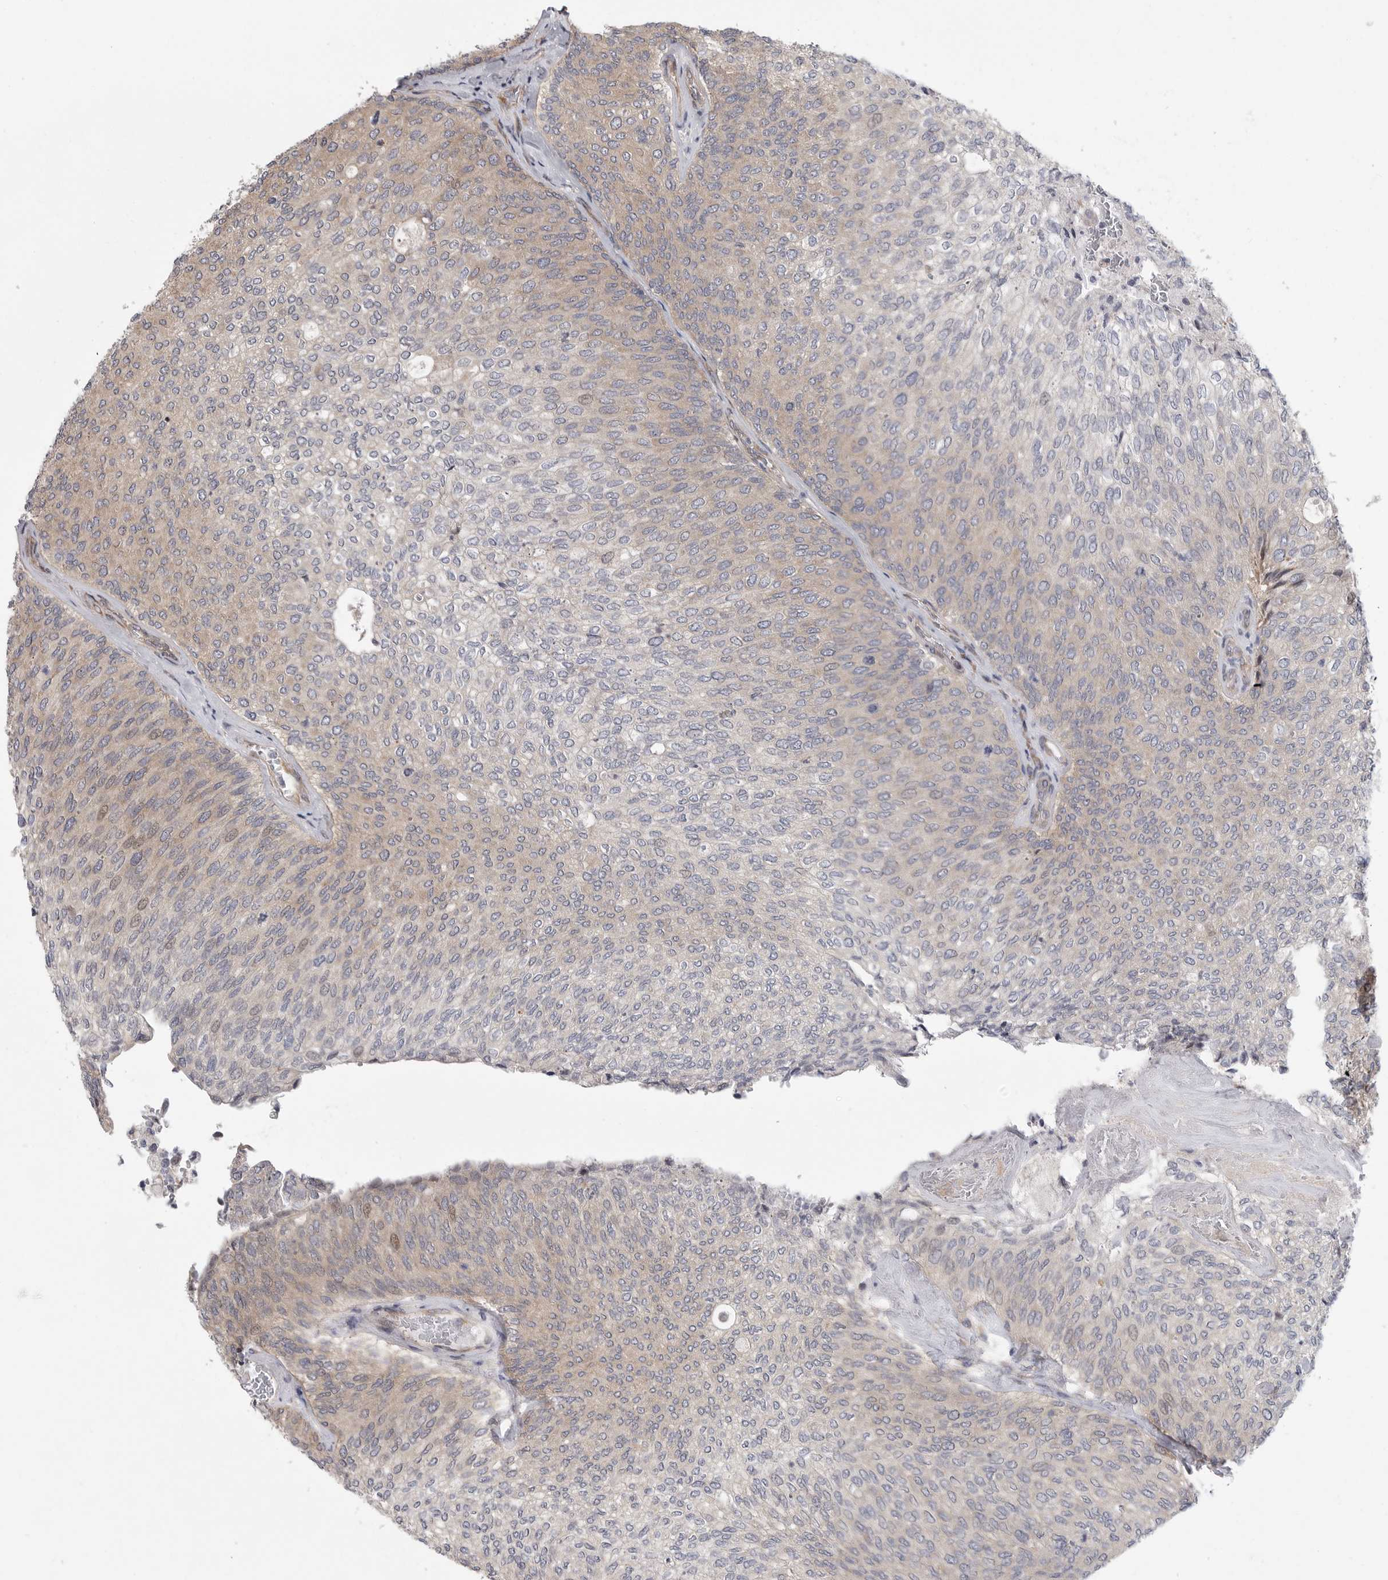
{"staining": {"intensity": "weak", "quantity": "25%-75%", "location": "cytoplasmic/membranous,nuclear"}, "tissue": "urothelial cancer", "cell_type": "Tumor cells", "image_type": "cancer", "snomed": [{"axis": "morphology", "description": "Urothelial carcinoma, Low grade"}, {"axis": "topography", "description": "Urinary bladder"}], "caption": "Protein analysis of low-grade urothelial carcinoma tissue displays weak cytoplasmic/membranous and nuclear staining in about 25%-75% of tumor cells.", "gene": "FBXO43", "patient": {"sex": "female", "age": 79}}